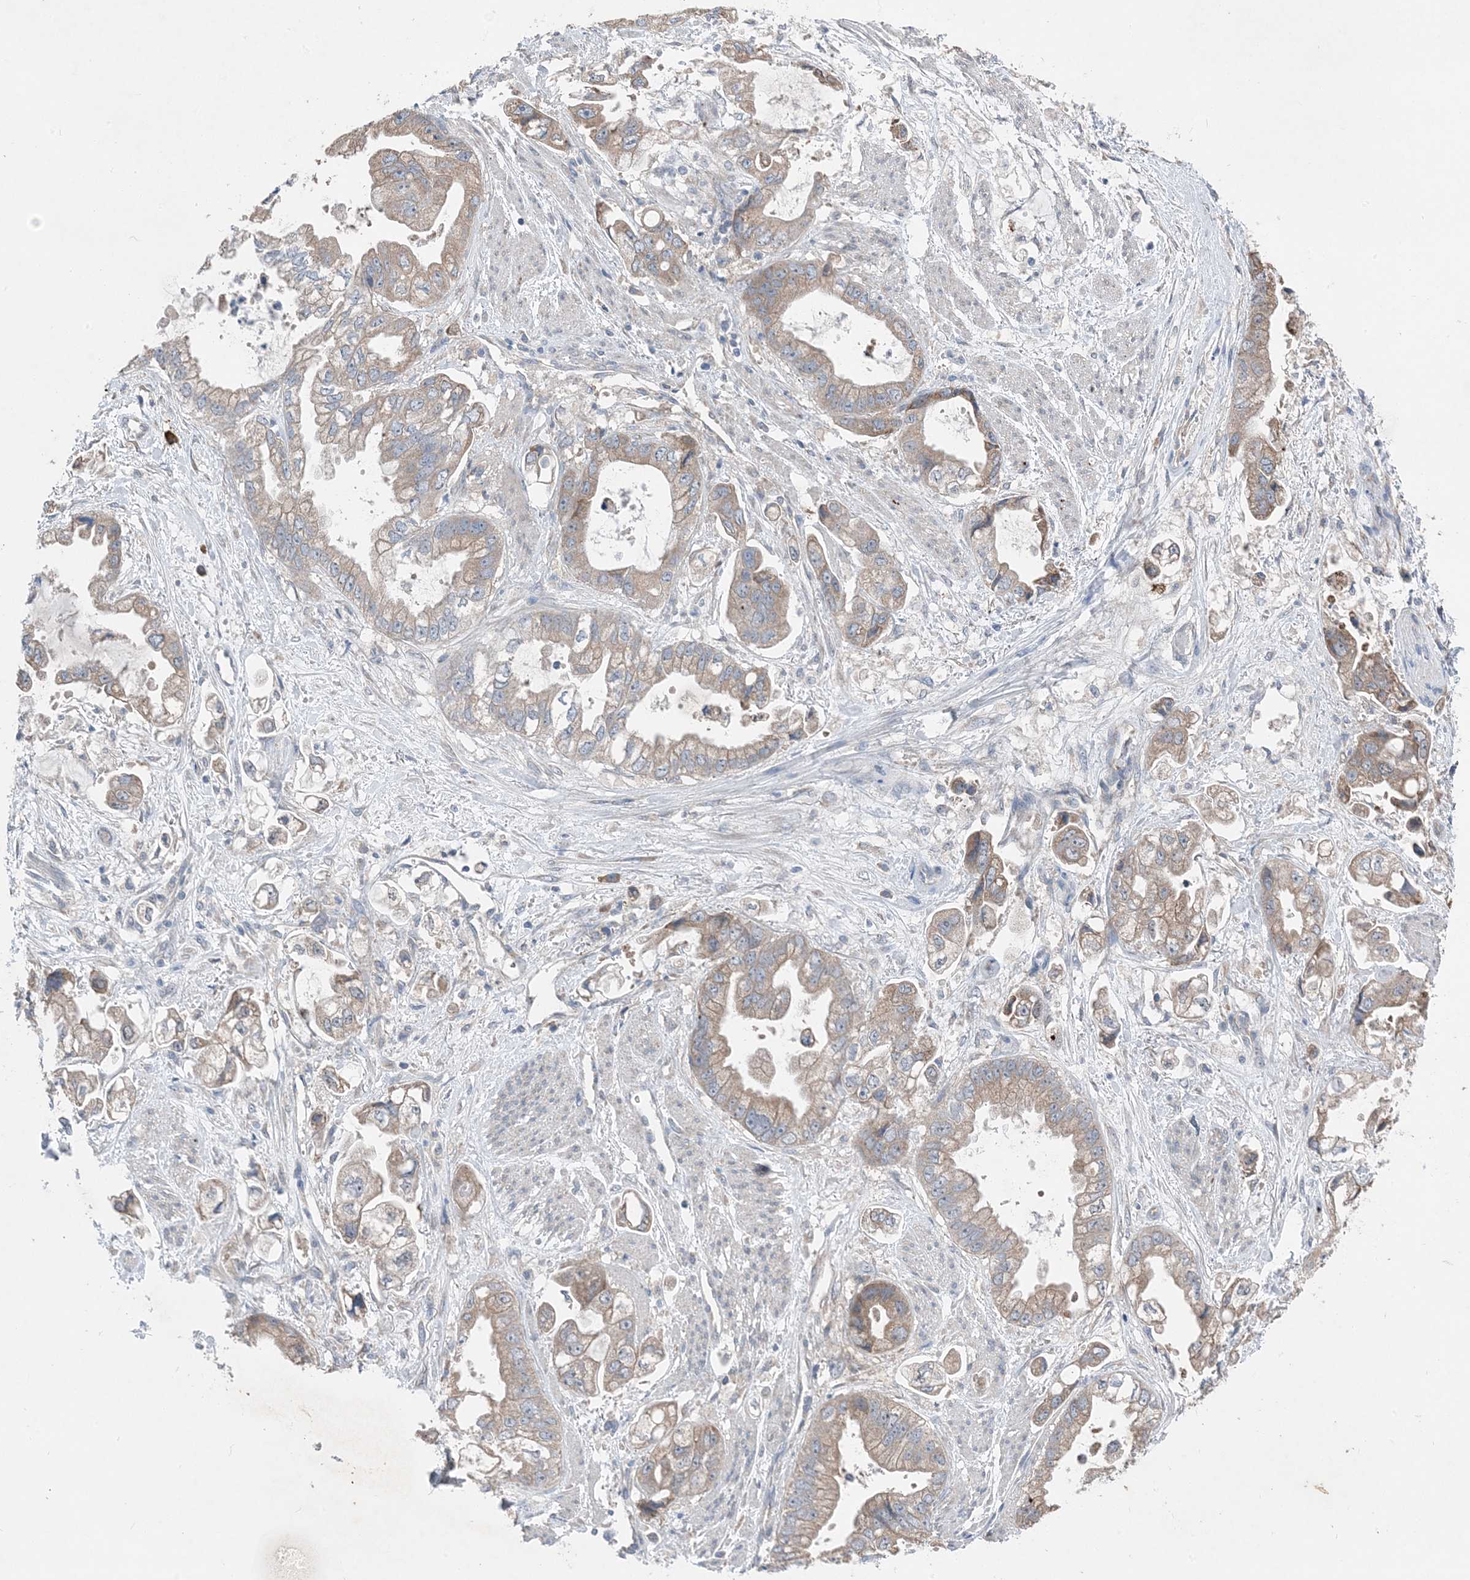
{"staining": {"intensity": "weak", "quantity": ">75%", "location": "cytoplasmic/membranous"}, "tissue": "stomach cancer", "cell_type": "Tumor cells", "image_type": "cancer", "snomed": [{"axis": "morphology", "description": "Adenocarcinoma, NOS"}, {"axis": "topography", "description": "Stomach"}], "caption": "Weak cytoplasmic/membranous positivity for a protein is seen in about >75% of tumor cells of stomach cancer (adenocarcinoma) using IHC.", "gene": "DHX30", "patient": {"sex": "male", "age": 62}}